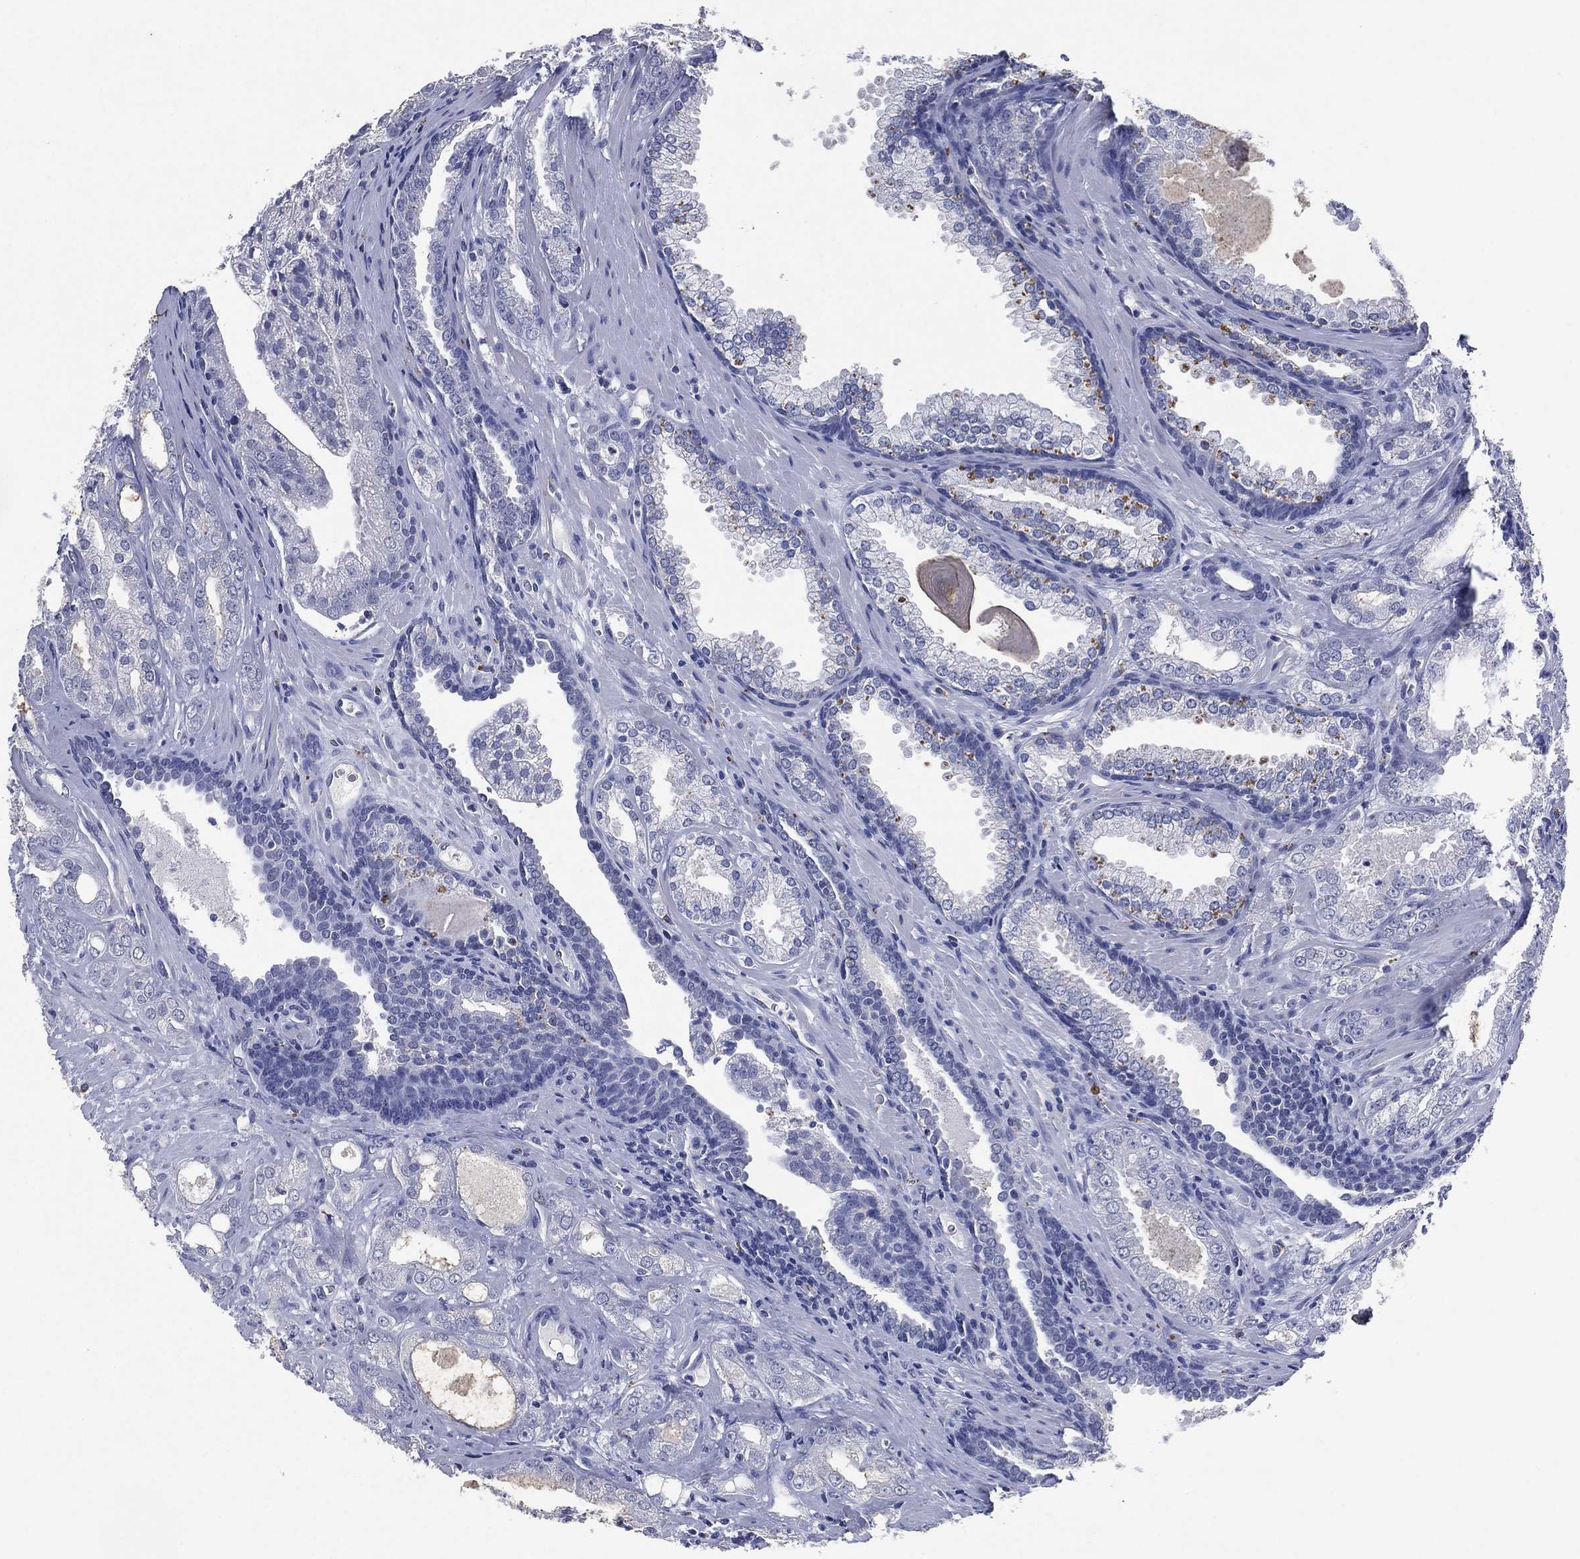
{"staining": {"intensity": "negative", "quantity": "none", "location": "none"}, "tissue": "prostate cancer", "cell_type": "Tumor cells", "image_type": "cancer", "snomed": [{"axis": "morphology", "description": "Adenocarcinoma, NOS"}, {"axis": "morphology", "description": "Adenocarcinoma, High grade"}, {"axis": "topography", "description": "Prostate"}], "caption": "Immunohistochemical staining of adenocarcinoma (high-grade) (prostate) displays no significant staining in tumor cells.", "gene": "FSCN2", "patient": {"sex": "male", "age": 70}}